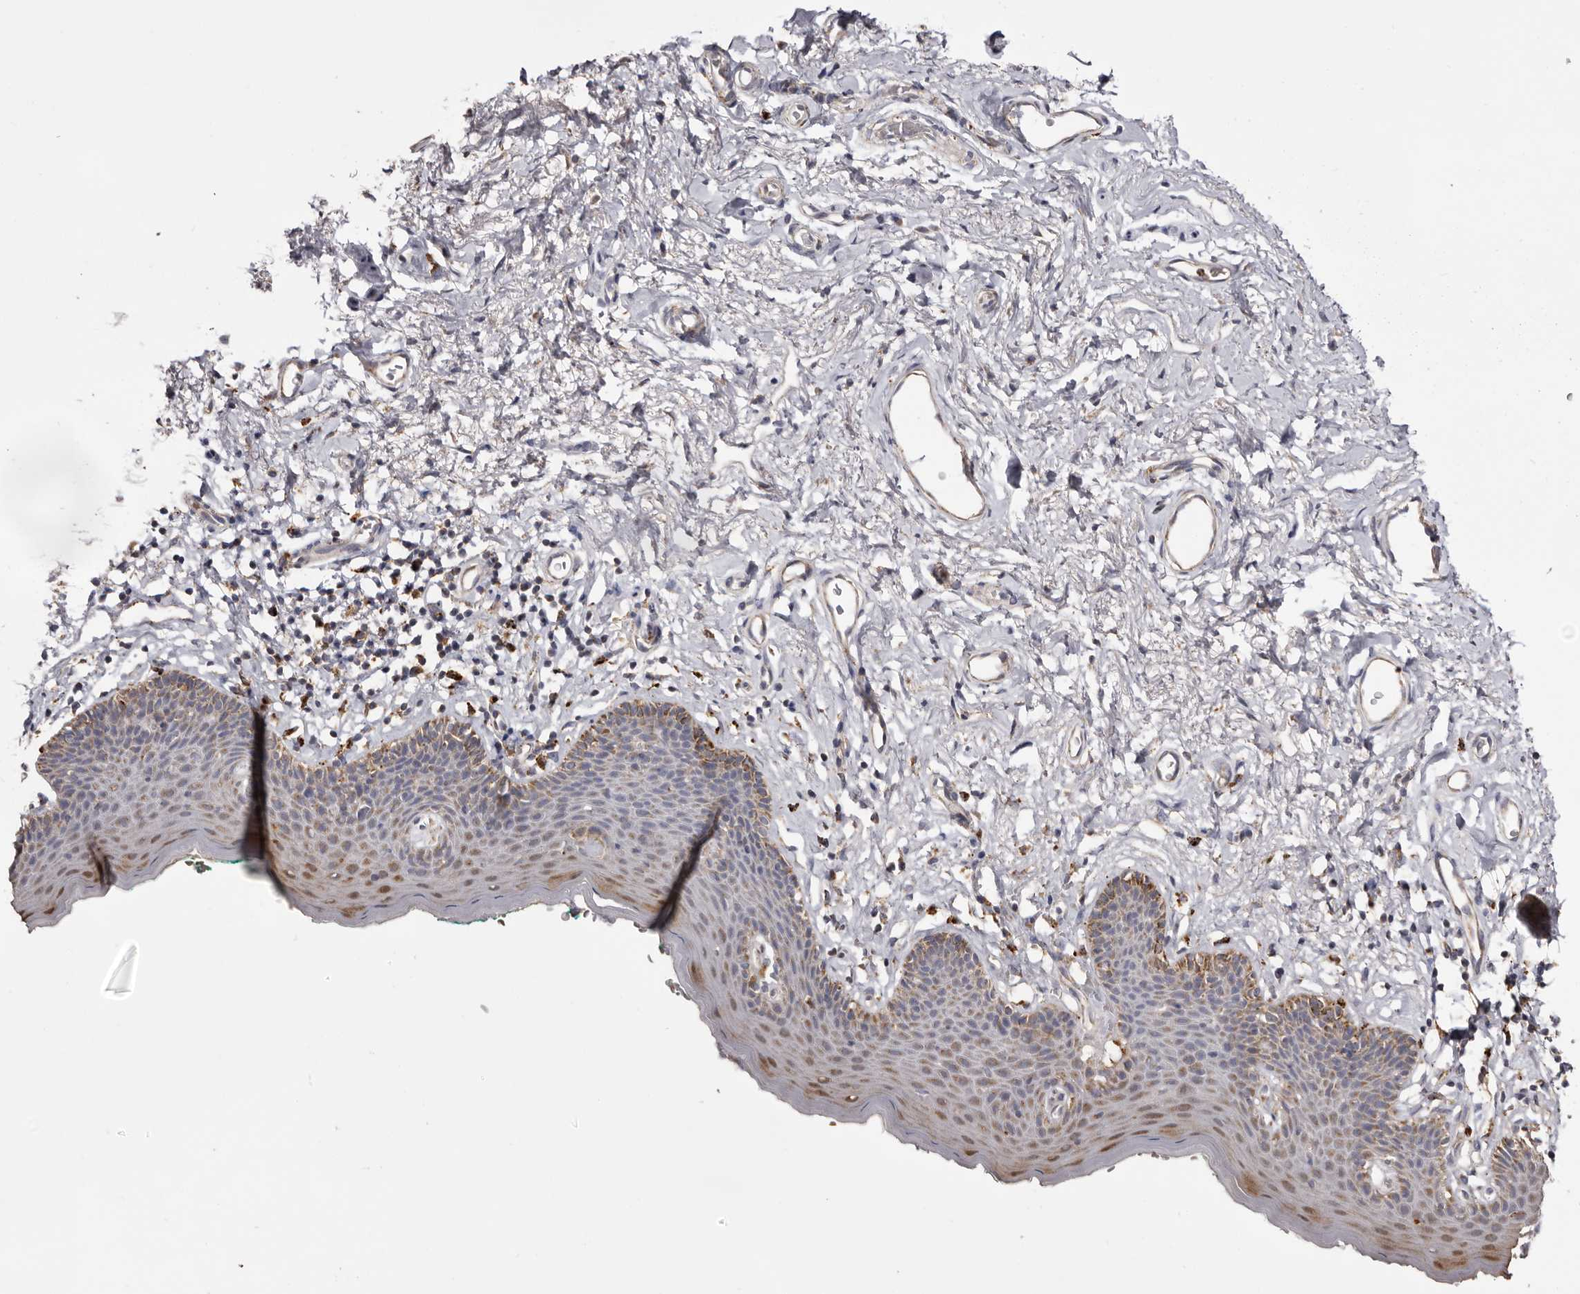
{"staining": {"intensity": "moderate", "quantity": "25%-75%", "location": "cytoplasmic/membranous"}, "tissue": "skin", "cell_type": "Epidermal cells", "image_type": "normal", "snomed": [{"axis": "morphology", "description": "Normal tissue, NOS"}, {"axis": "topography", "description": "Vulva"}], "caption": "Immunohistochemistry histopathology image of unremarkable human skin stained for a protein (brown), which demonstrates medium levels of moderate cytoplasmic/membranous staining in approximately 25%-75% of epidermal cells.", "gene": "MECR", "patient": {"sex": "female", "age": 66}}